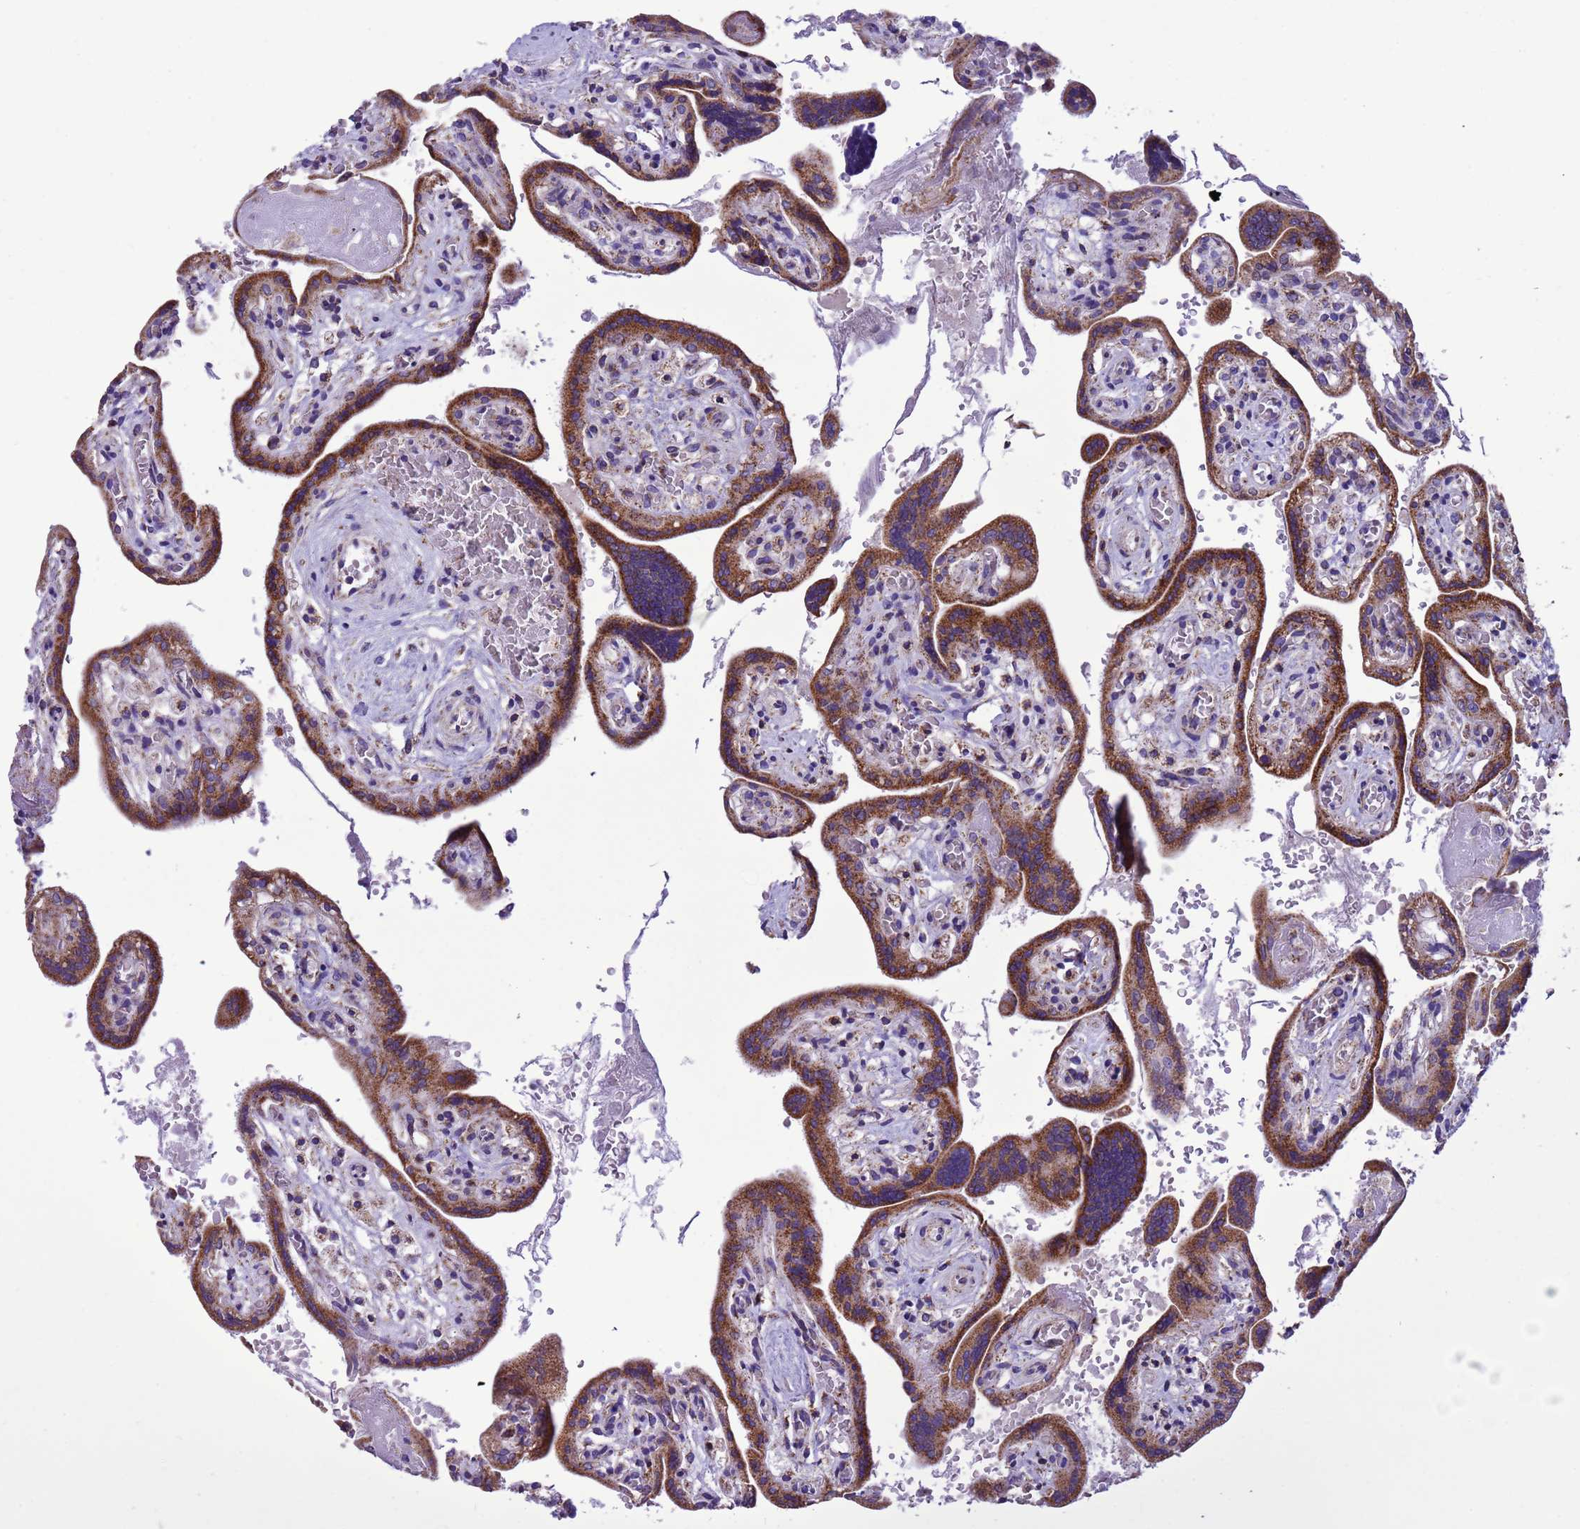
{"staining": {"intensity": "moderate", "quantity": "25%-75%", "location": "cytoplasmic/membranous"}, "tissue": "placenta", "cell_type": "Trophoblastic cells", "image_type": "normal", "snomed": [{"axis": "morphology", "description": "Normal tissue, NOS"}, {"axis": "topography", "description": "Placenta"}], "caption": "About 25%-75% of trophoblastic cells in benign human placenta show moderate cytoplasmic/membranous protein expression as visualized by brown immunohistochemical staining.", "gene": "CCDC191", "patient": {"sex": "female", "age": 37}}